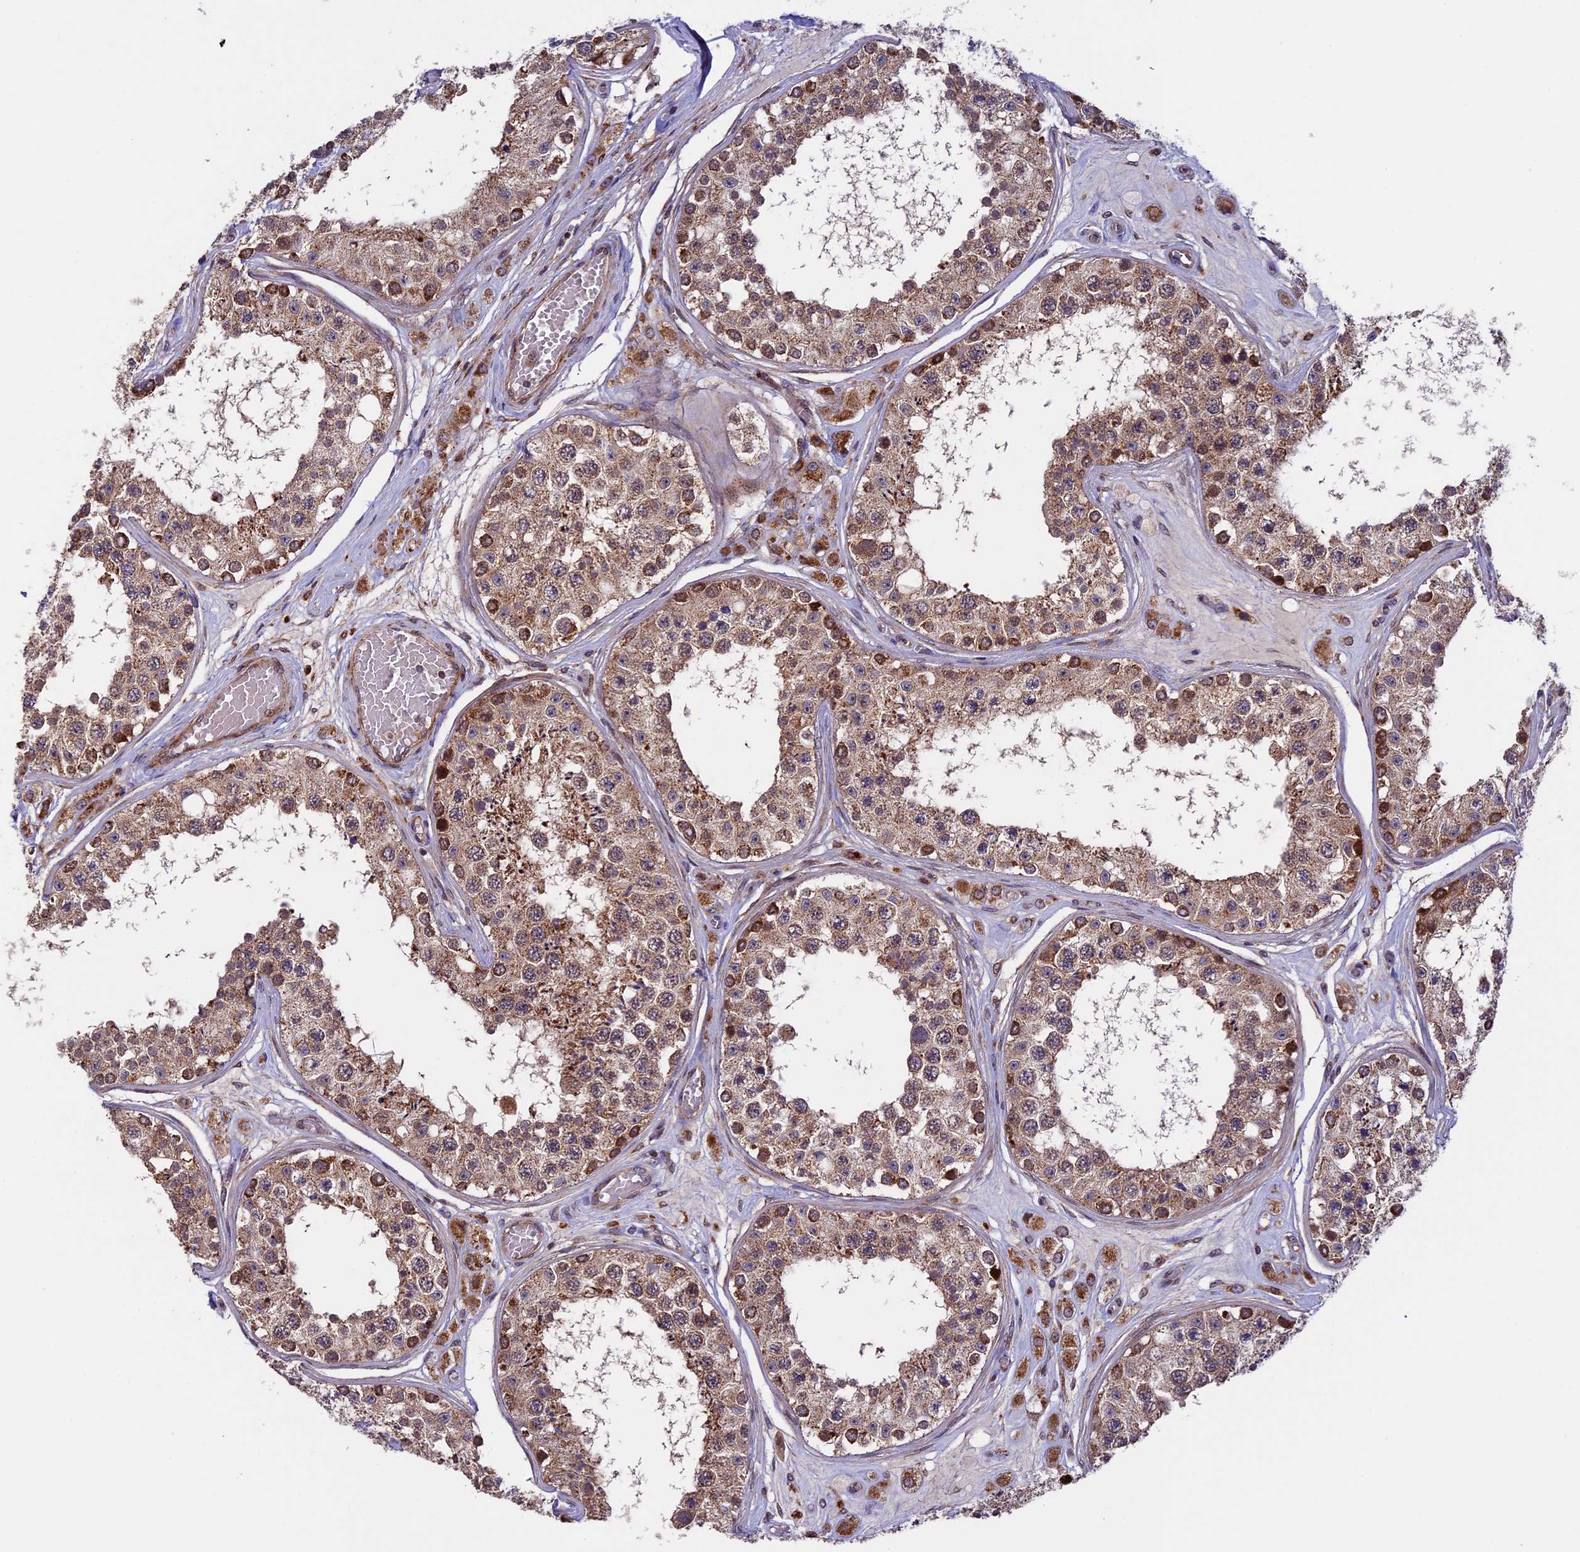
{"staining": {"intensity": "moderate", "quantity": ">75%", "location": "cytoplasmic/membranous"}, "tissue": "testis", "cell_type": "Cells in seminiferous ducts", "image_type": "normal", "snomed": [{"axis": "morphology", "description": "Normal tissue, NOS"}, {"axis": "topography", "description": "Testis"}], "caption": "Immunohistochemical staining of normal testis demonstrates medium levels of moderate cytoplasmic/membranous expression in approximately >75% of cells in seminiferous ducts. (brown staining indicates protein expression, while blue staining denotes nuclei).", "gene": "RNF17", "patient": {"sex": "male", "age": 25}}